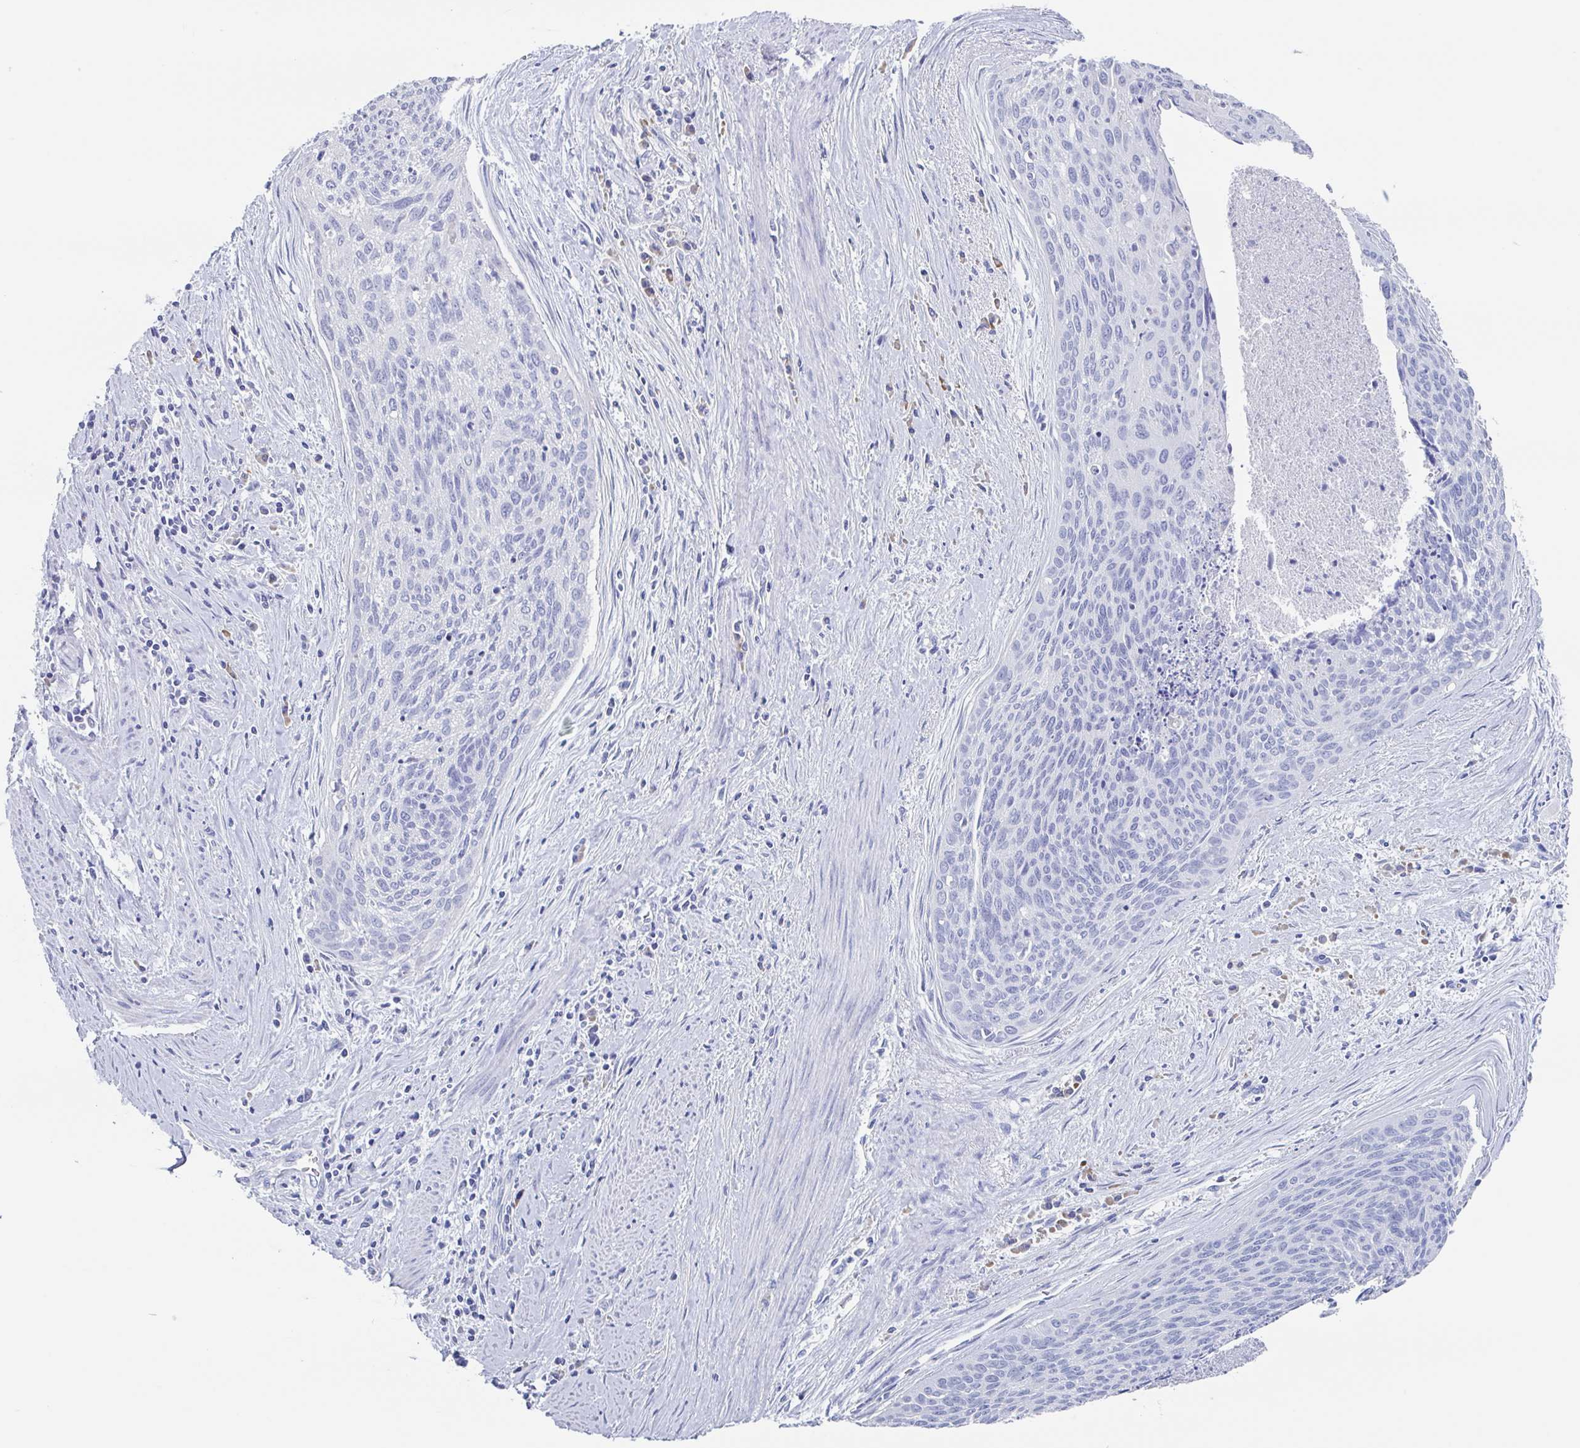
{"staining": {"intensity": "negative", "quantity": "none", "location": "none"}, "tissue": "cervical cancer", "cell_type": "Tumor cells", "image_type": "cancer", "snomed": [{"axis": "morphology", "description": "Squamous cell carcinoma, NOS"}, {"axis": "topography", "description": "Cervix"}], "caption": "IHC of cervical cancer (squamous cell carcinoma) demonstrates no positivity in tumor cells. (Stains: DAB (3,3'-diaminobenzidine) IHC with hematoxylin counter stain, Microscopy: brightfield microscopy at high magnification).", "gene": "NOXRED1", "patient": {"sex": "female", "age": 55}}